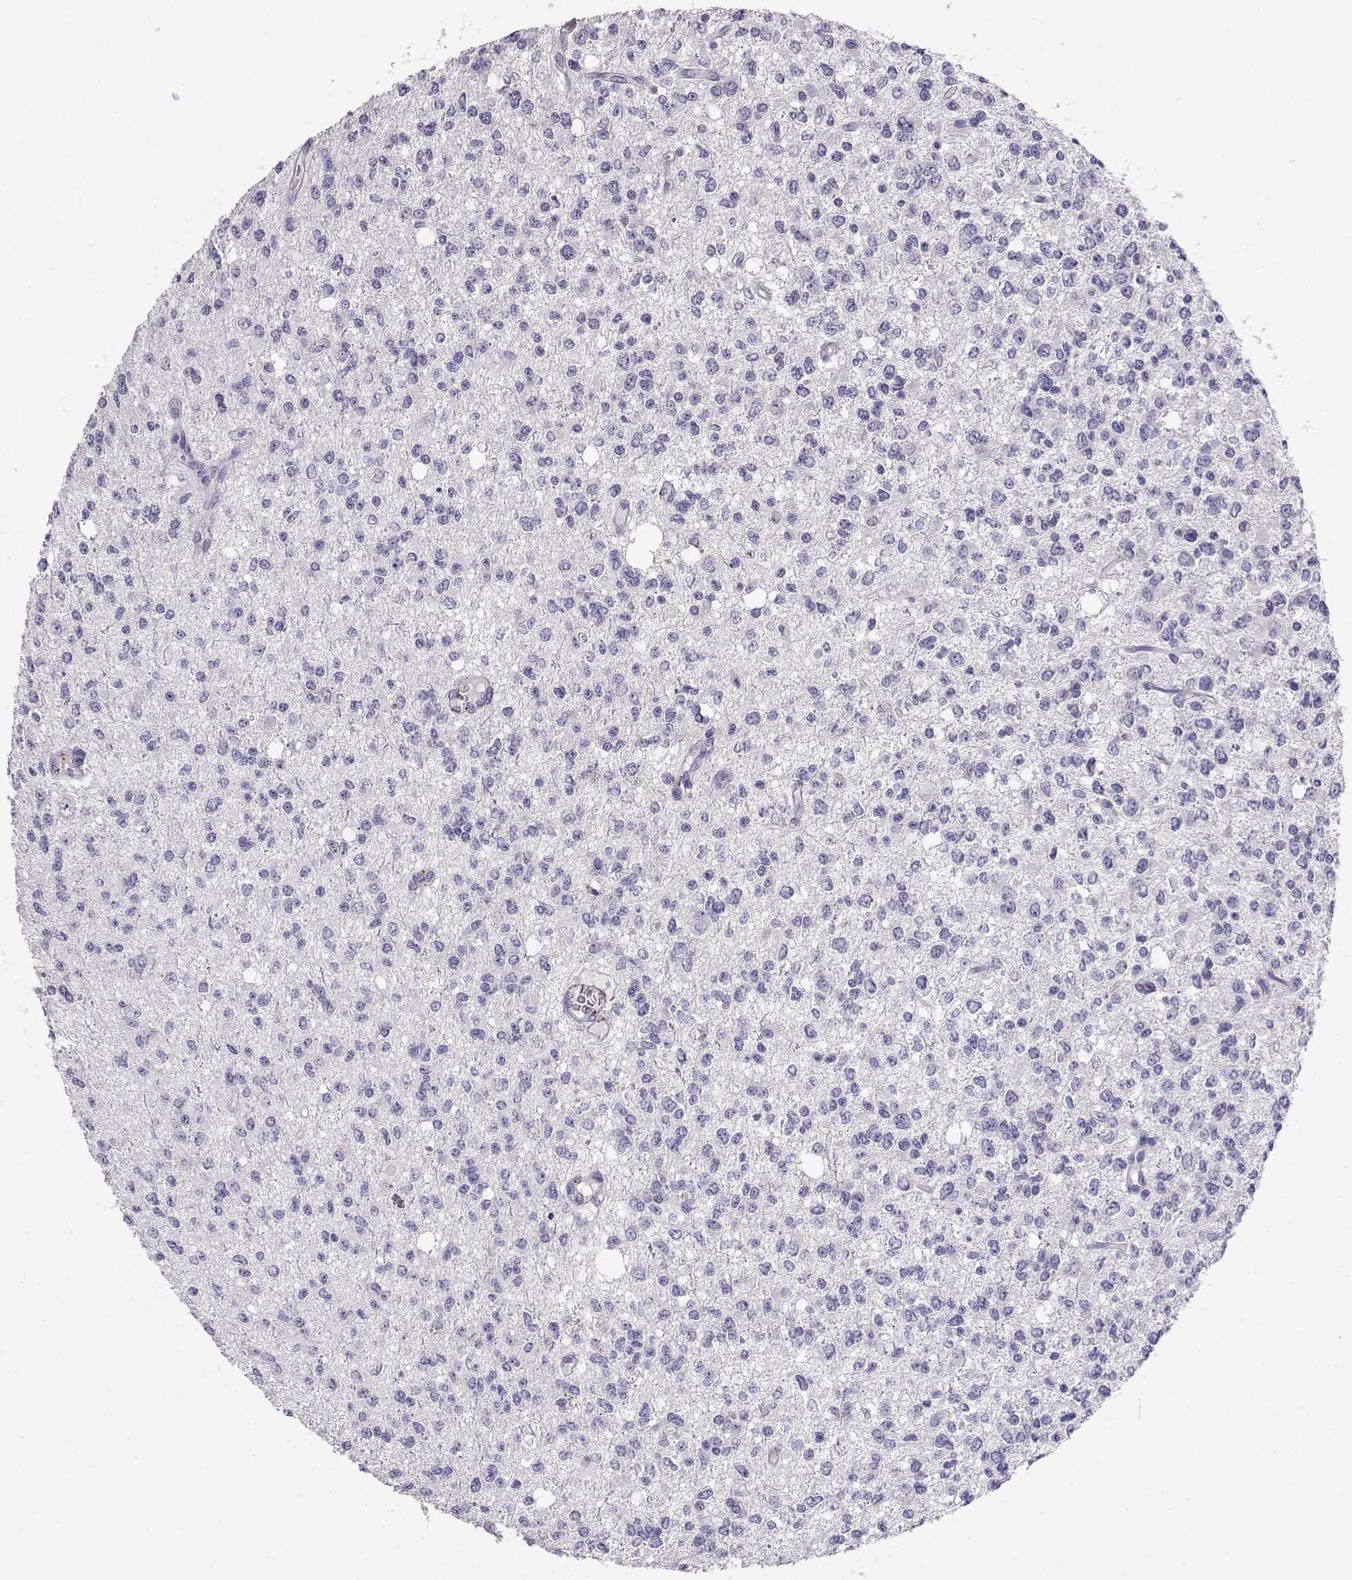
{"staining": {"intensity": "negative", "quantity": "none", "location": "none"}, "tissue": "glioma", "cell_type": "Tumor cells", "image_type": "cancer", "snomed": [{"axis": "morphology", "description": "Glioma, malignant, Low grade"}, {"axis": "topography", "description": "Brain"}], "caption": "Immunohistochemistry image of human glioma stained for a protein (brown), which exhibits no expression in tumor cells. (DAB (3,3'-diaminobenzidine) immunohistochemistry (IHC) visualized using brightfield microscopy, high magnification).", "gene": "ENDOU", "patient": {"sex": "male", "age": 67}}